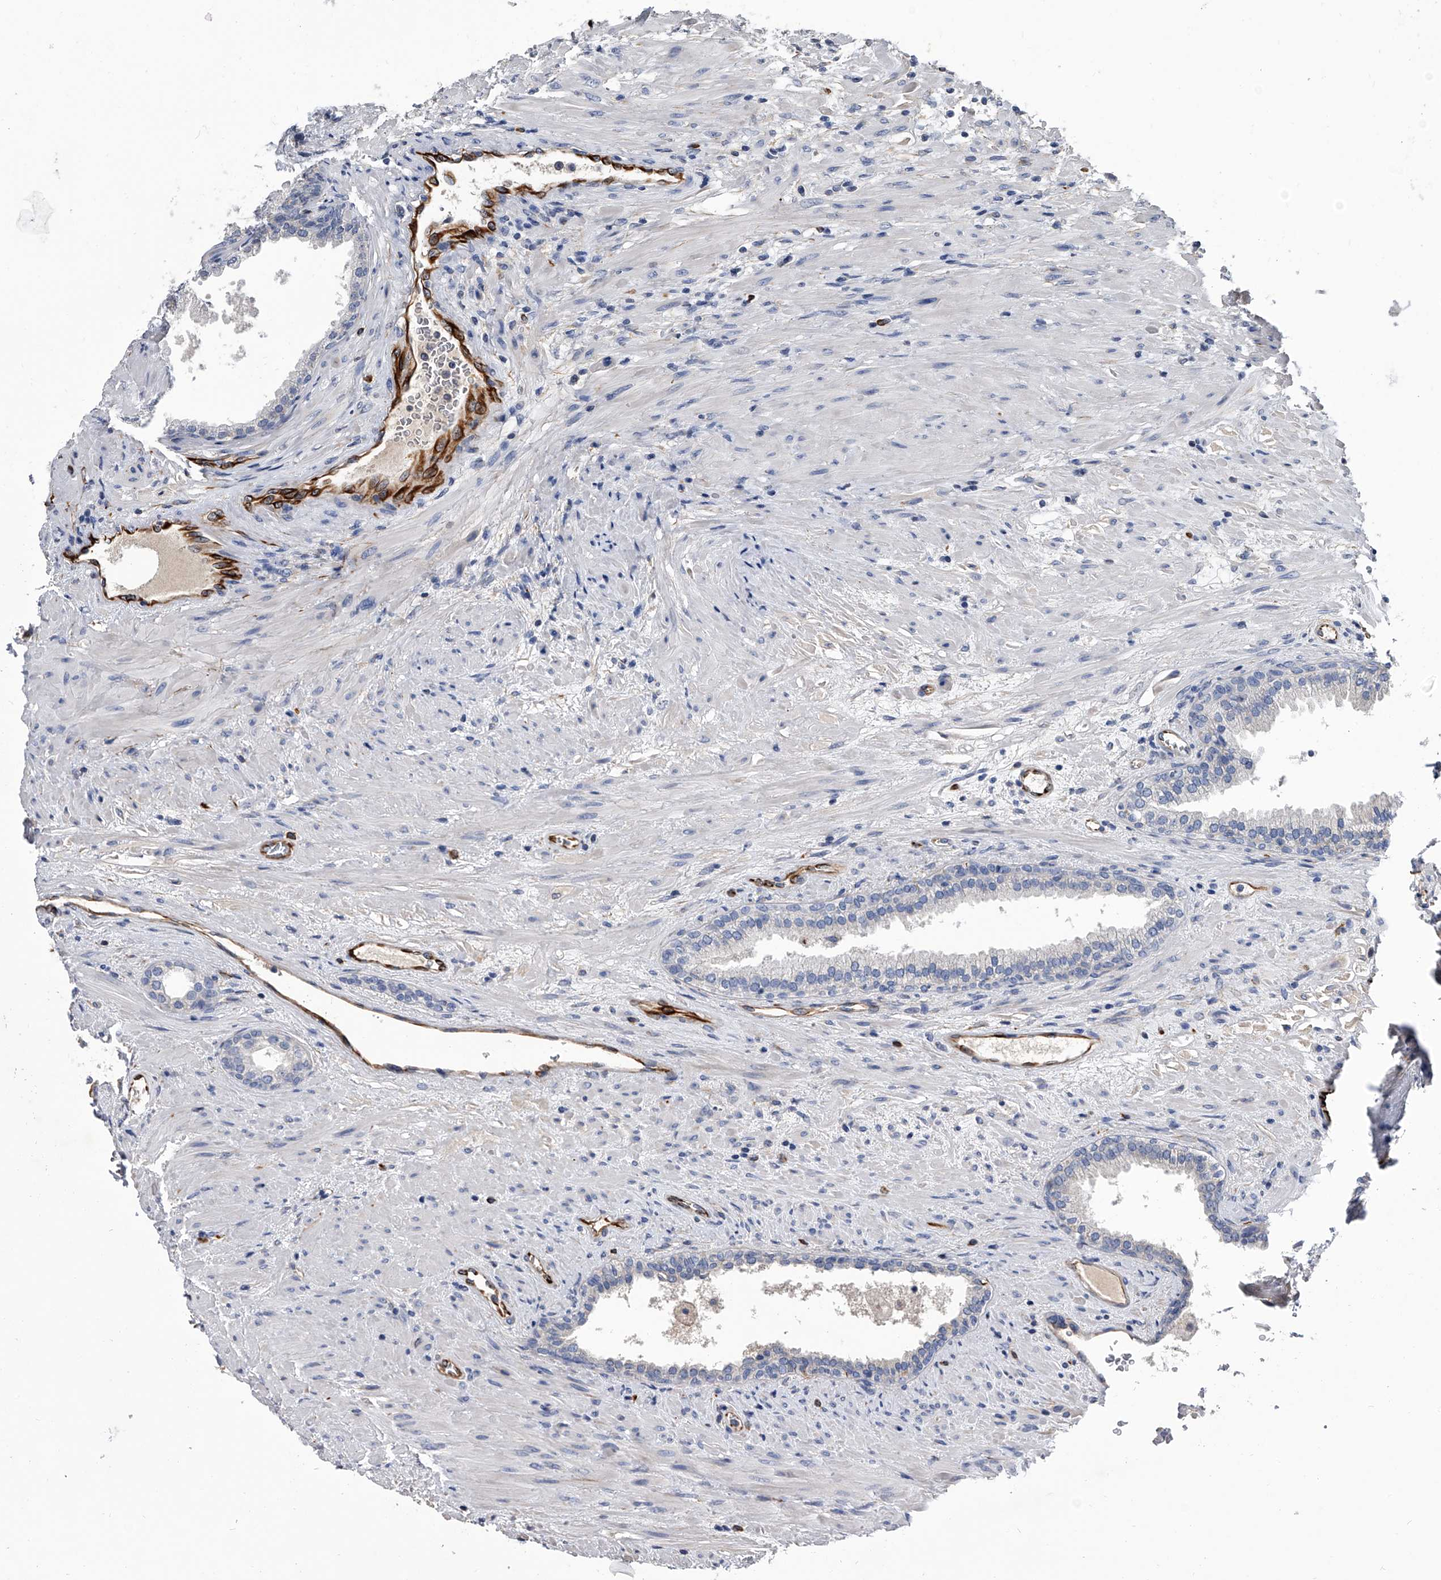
{"staining": {"intensity": "negative", "quantity": "none", "location": "none"}, "tissue": "prostate", "cell_type": "Glandular cells", "image_type": "normal", "snomed": [{"axis": "morphology", "description": "Normal tissue, NOS"}, {"axis": "topography", "description": "Prostate"}], "caption": "Glandular cells are negative for brown protein staining in benign prostate. (DAB (3,3'-diaminobenzidine) immunohistochemistry visualized using brightfield microscopy, high magnification).", "gene": "EFCAB7", "patient": {"sex": "male", "age": 76}}